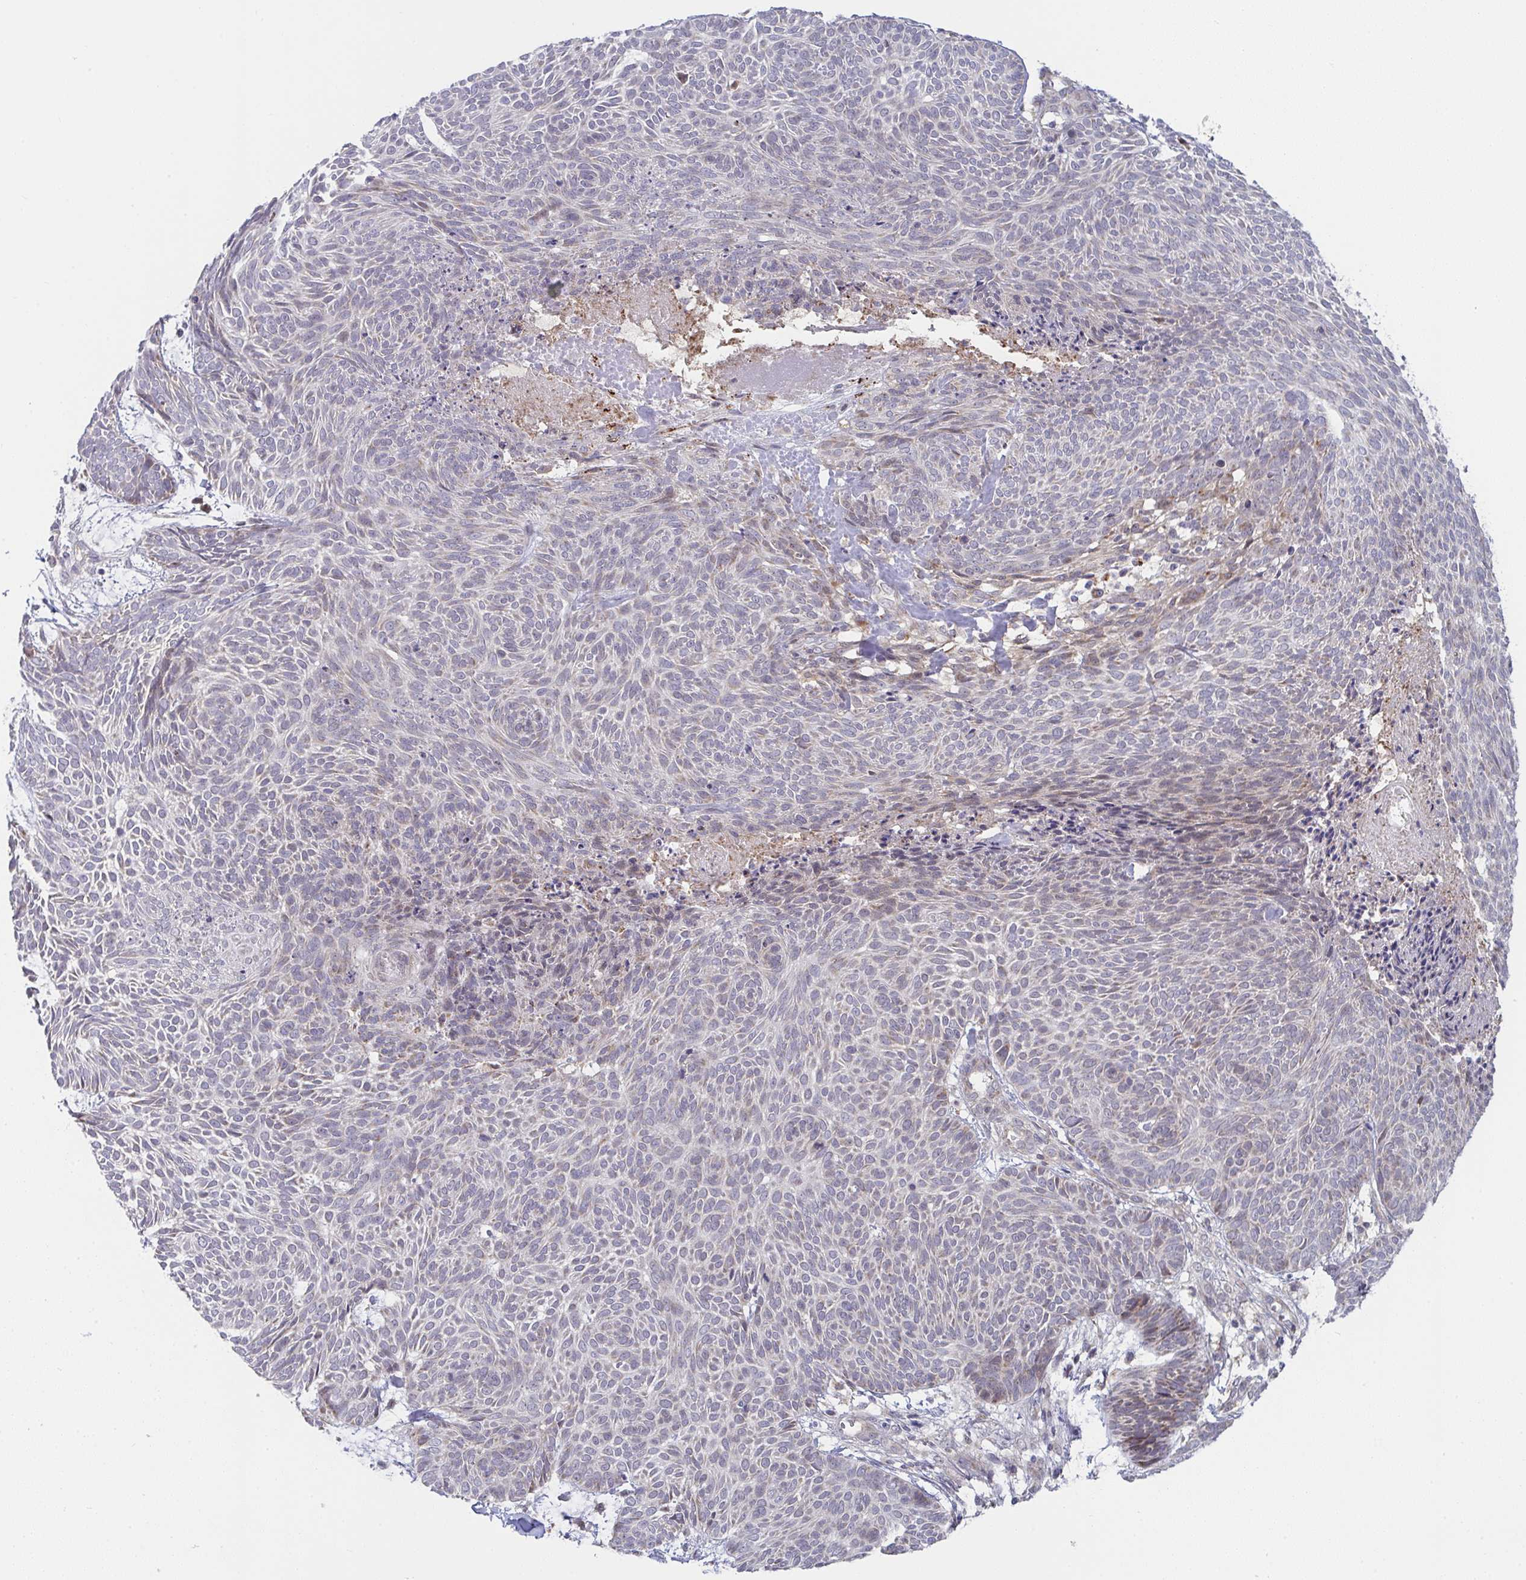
{"staining": {"intensity": "weak", "quantity": "<25%", "location": "cytoplasmic/membranous"}, "tissue": "skin cancer", "cell_type": "Tumor cells", "image_type": "cancer", "snomed": [{"axis": "morphology", "description": "Basal cell carcinoma"}, {"axis": "topography", "description": "Skin"}, {"axis": "topography", "description": "Skin of trunk"}], "caption": "Photomicrograph shows no significant protein staining in tumor cells of skin cancer (basal cell carcinoma).", "gene": "VWDE", "patient": {"sex": "male", "age": 74}}